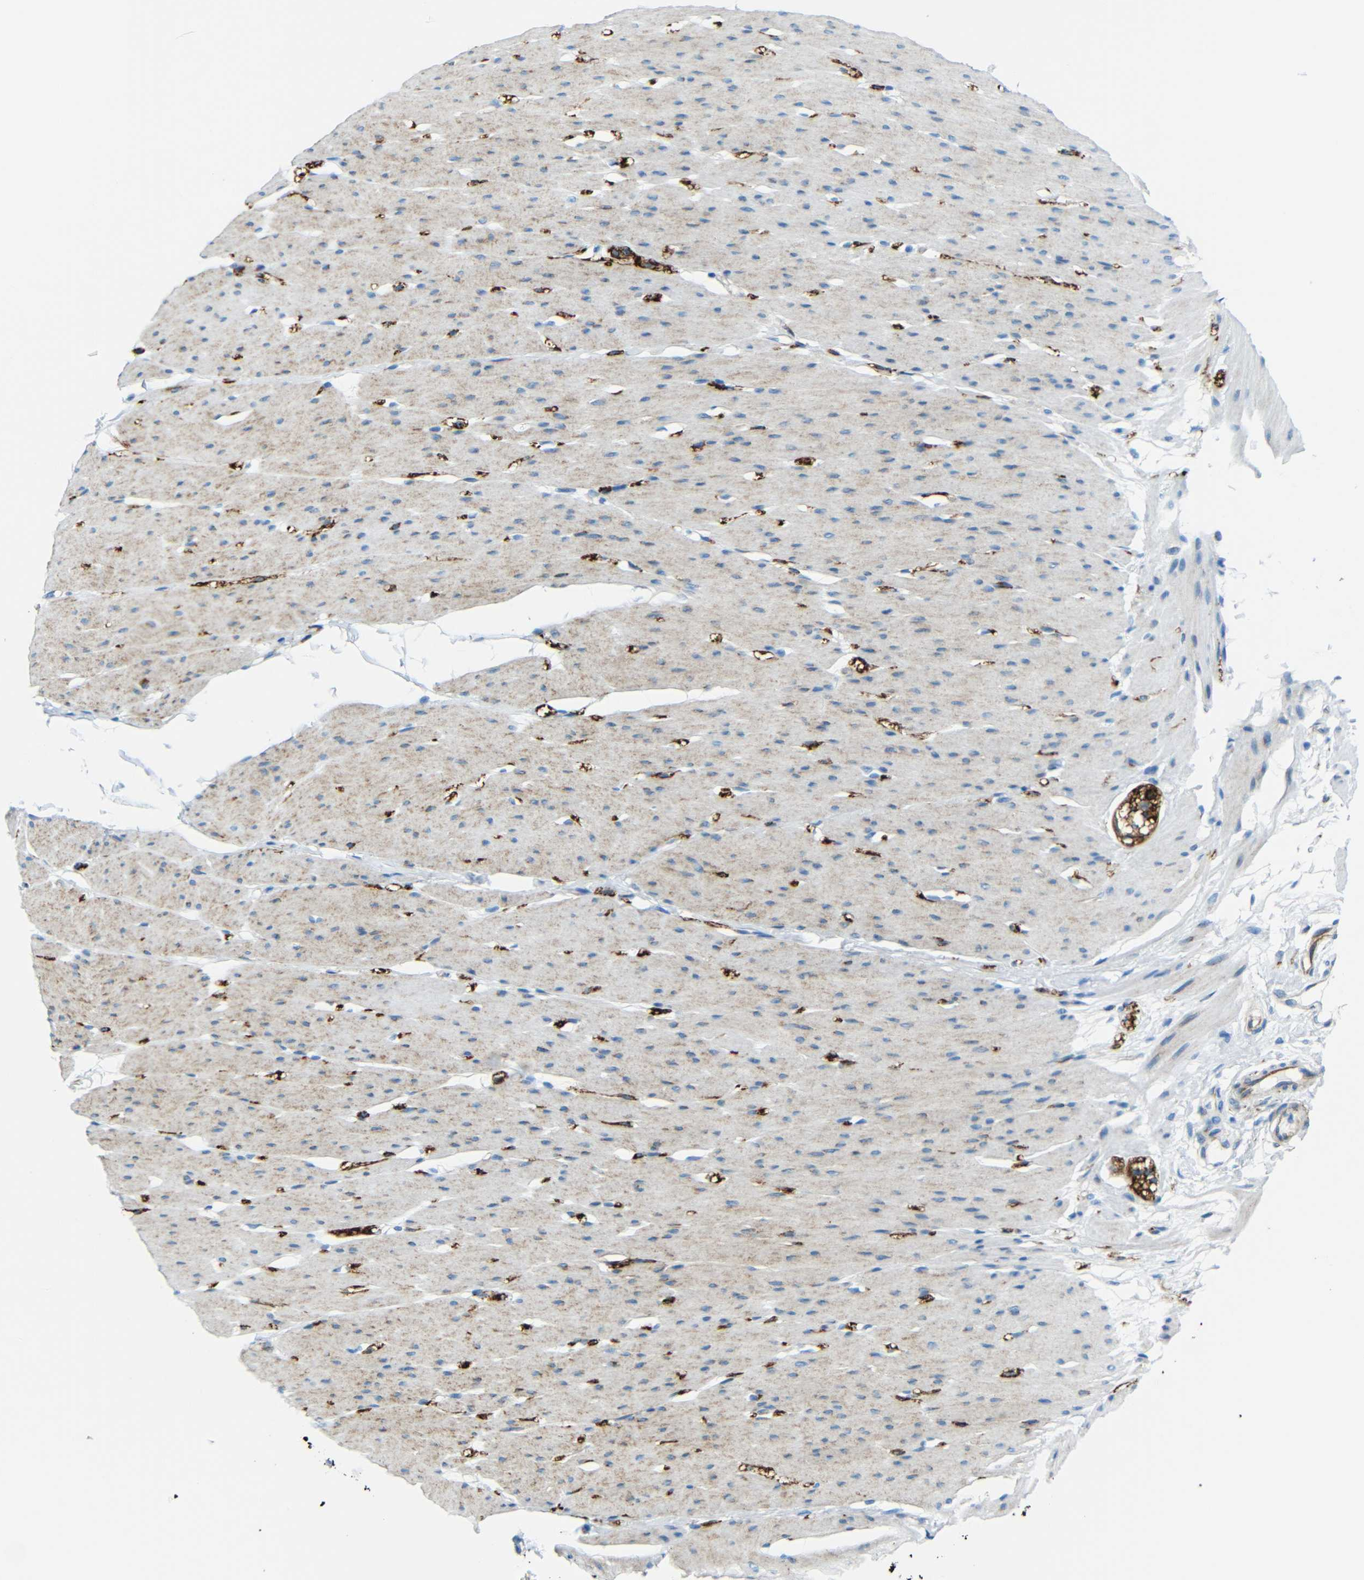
{"staining": {"intensity": "weak", "quantity": "<25%", "location": "cytoplasmic/membranous"}, "tissue": "smooth muscle", "cell_type": "Smooth muscle cells", "image_type": "normal", "snomed": [{"axis": "morphology", "description": "Normal tissue, NOS"}, {"axis": "topography", "description": "Smooth muscle"}, {"axis": "topography", "description": "Colon"}], "caption": "This is an immunohistochemistry (IHC) image of unremarkable human smooth muscle. There is no positivity in smooth muscle cells.", "gene": "TUBB4B", "patient": {"sex": "male", "age": 67}}